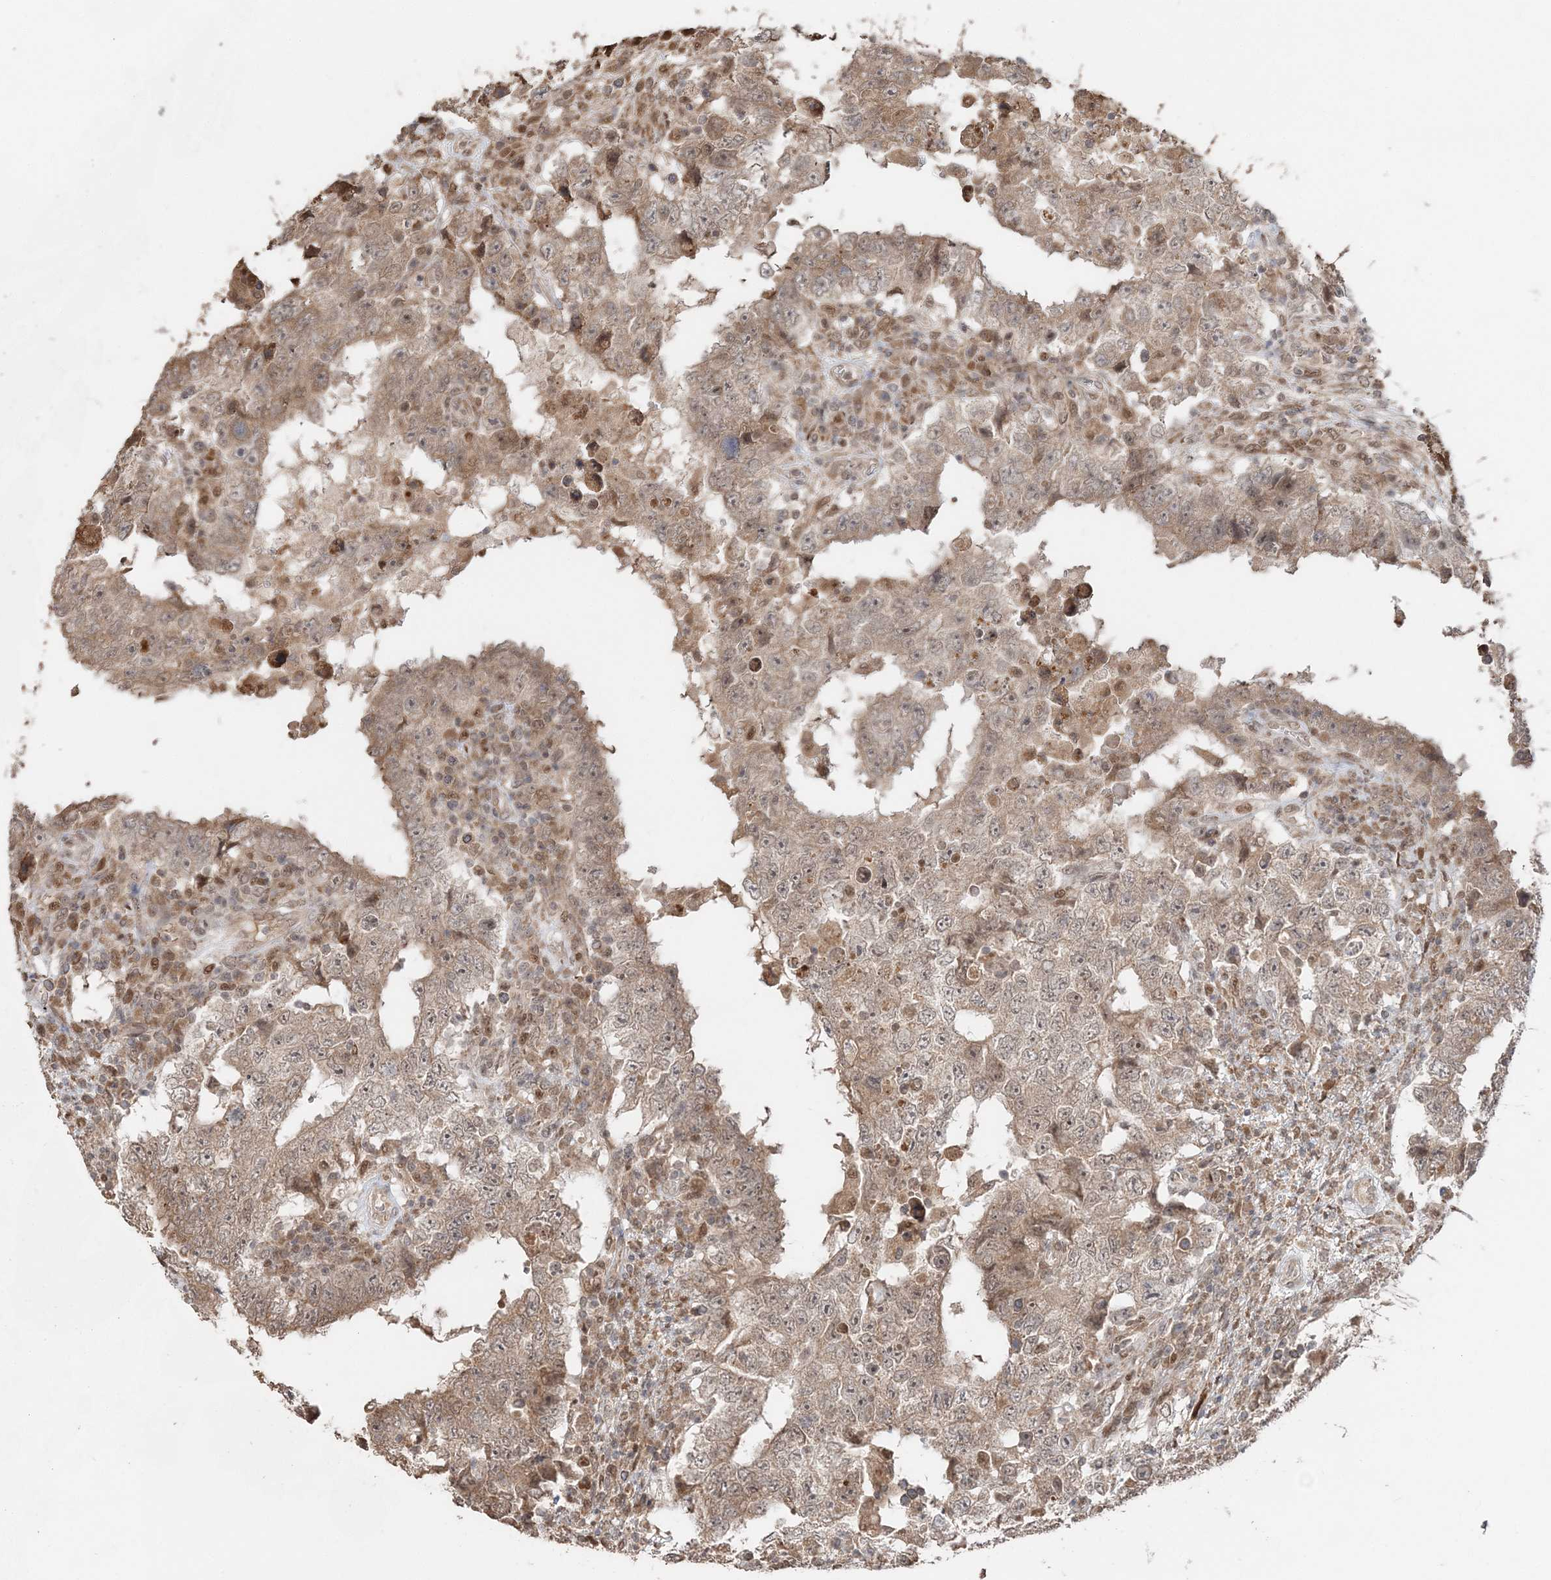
{"staining": {"intensity": "weak", "quantity": ">75%", "location": "cytoplasmic/membranous"}, "tissue": "testis cancer", "cell_type": "Tumor cells", "image_type": "cancer", "snomed": [{"axis": "morphology", "description": "Carcinoma, Embryonal, NOS"}, {"axis": "topography", "description": "Testis"}], "caption": "Immunohistochemical staining of human testis cancer reveals weak cytoplasmic/membranous protein positivity in about >75% of tumor cells.", "gene": "SLU7", "patient": {"sex": "male", "age": 26}}